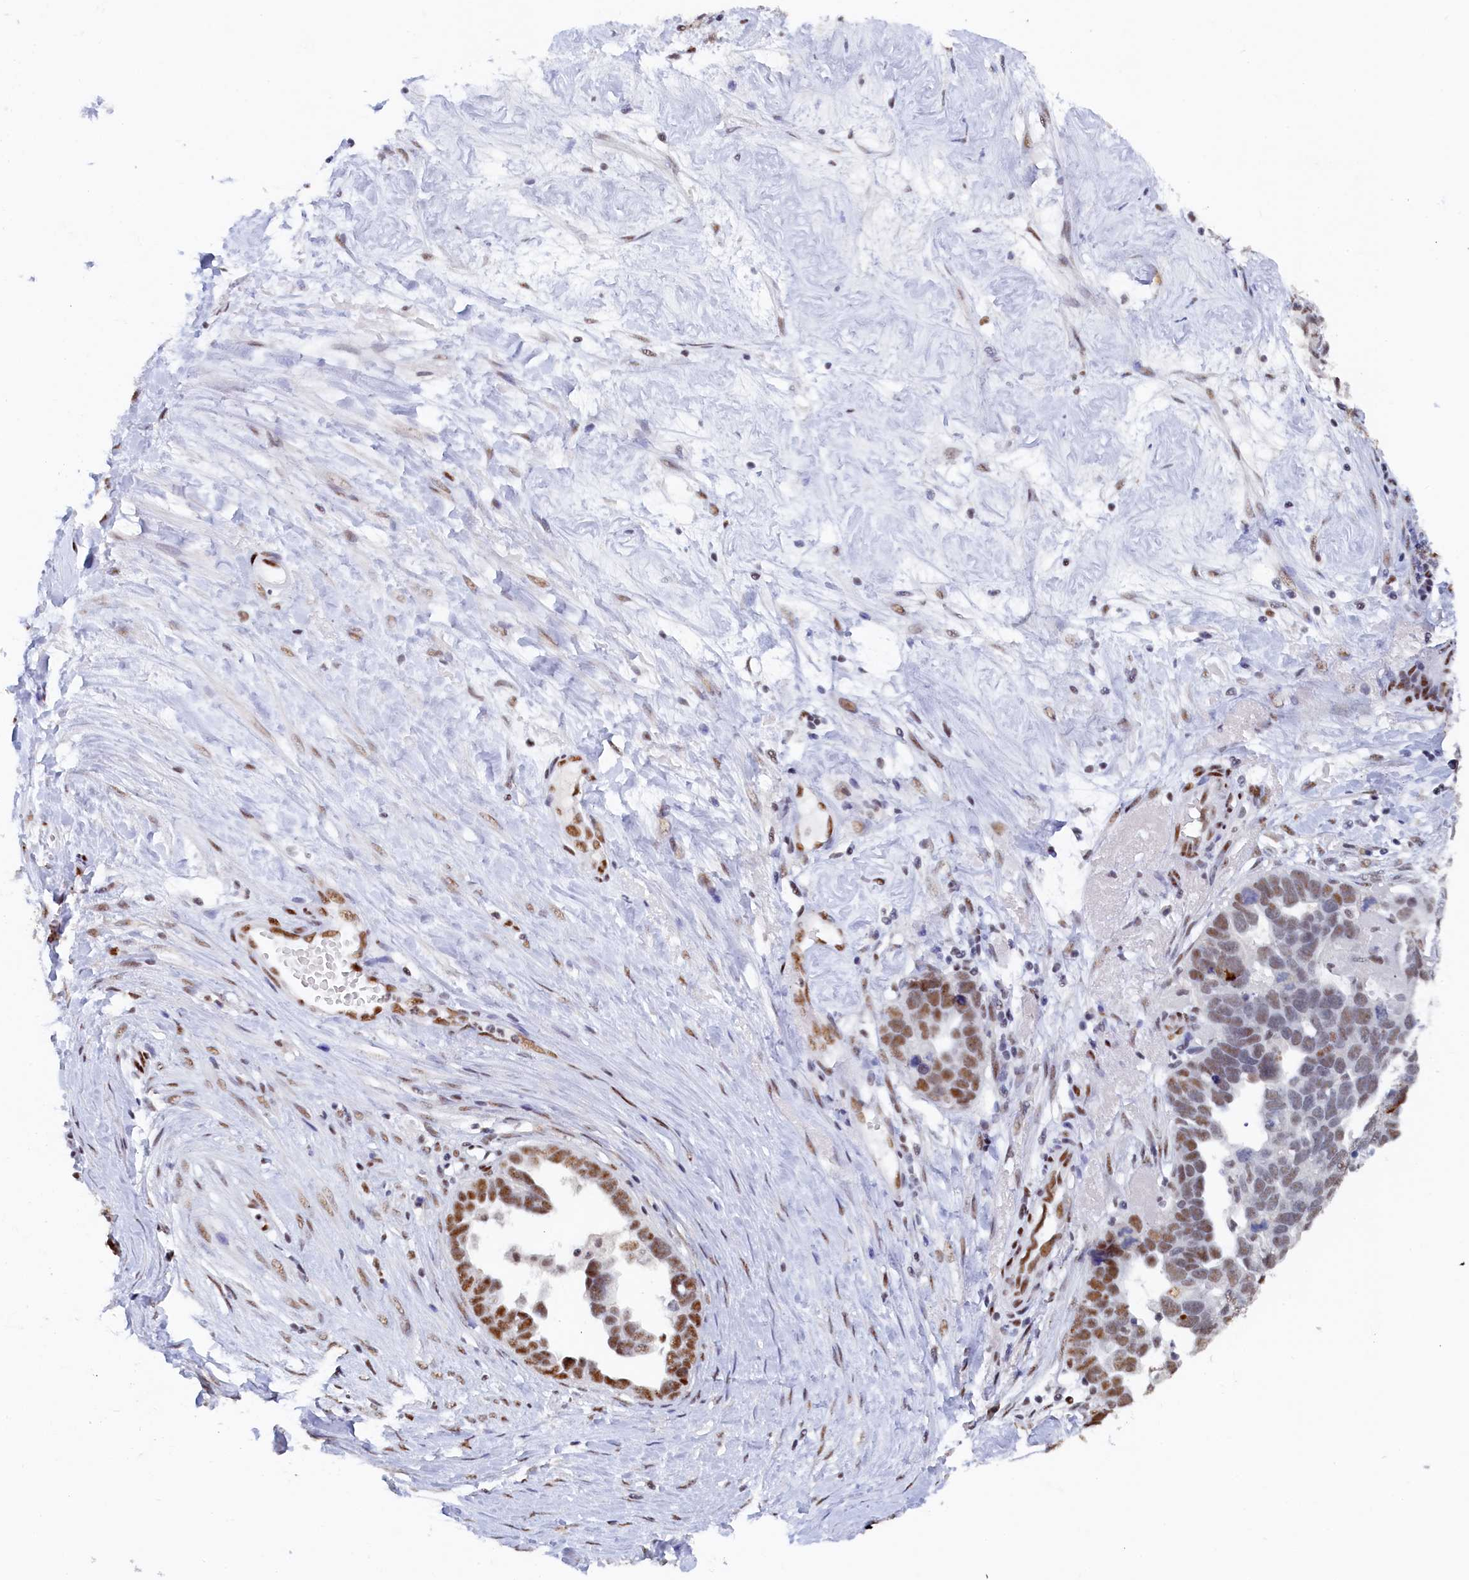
{"staining": {"intensity": "moderate", "quantity": "<25%", "location": "nuclear"}, "tissue": "ovarian cancer", "cell_type": "Tumor cells", "image_type": "cancer", "snomed": [{"axis": "morphology", "description": "Cystadenocarcinoma, serous, NOS"}, {"axis": "topography", "description": "Ovary"}], "caption": "IHC staining of ovarian cancer (serous cystadenocarcinoma), which exhibits low levels of moderate nuclear expression in about <25% of tumor cells indicating moderate nuclear protein expression. The staining was performed using DAB (3,3'-diaminobenzidine) (brown) for protein detection and nuclei were counterstained in hematoxylin (blue).", "gene": "MOSPD3", "patient": {"sex": "female", "age": 54}}